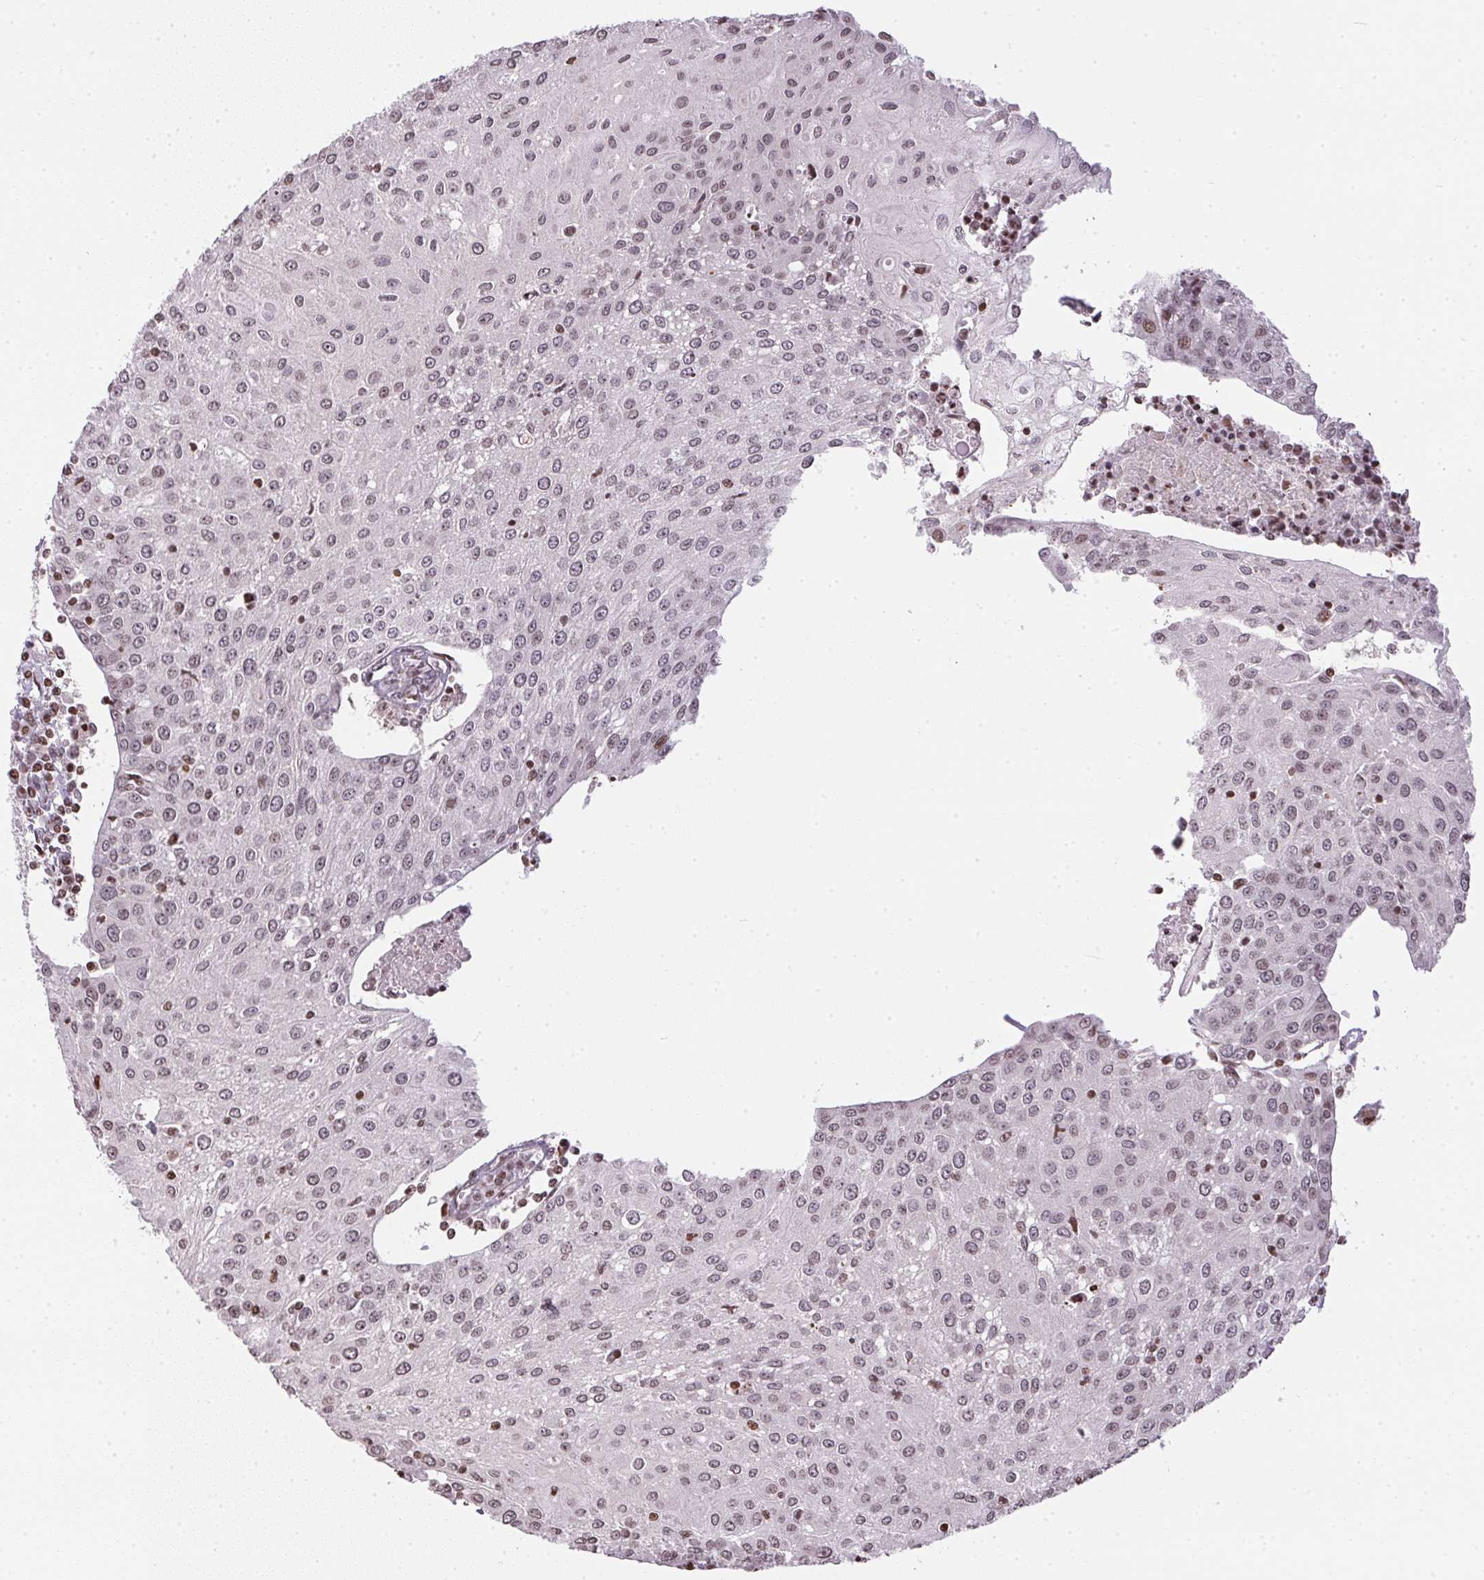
{"staining": {"intensity": "weak", "quantity": "<25%", "location": "nuclear"}, "tissue": "urothelial cancer", "cell_type": "Tumor cells", "image_type": "cancer", "snomed": [{"axis": "morphology", "description": "Urothelial carcinoma, High grade"}, {"axis": "topography", "description": "Urinary bladder"}], "caption": "This is an immunohistochemistry (IHC) photomicrograph of human urothelial cancer. There is no positivity in tumor cells.", "gene": "RNF181", "patient": {"sex": "female", "age": 85}}